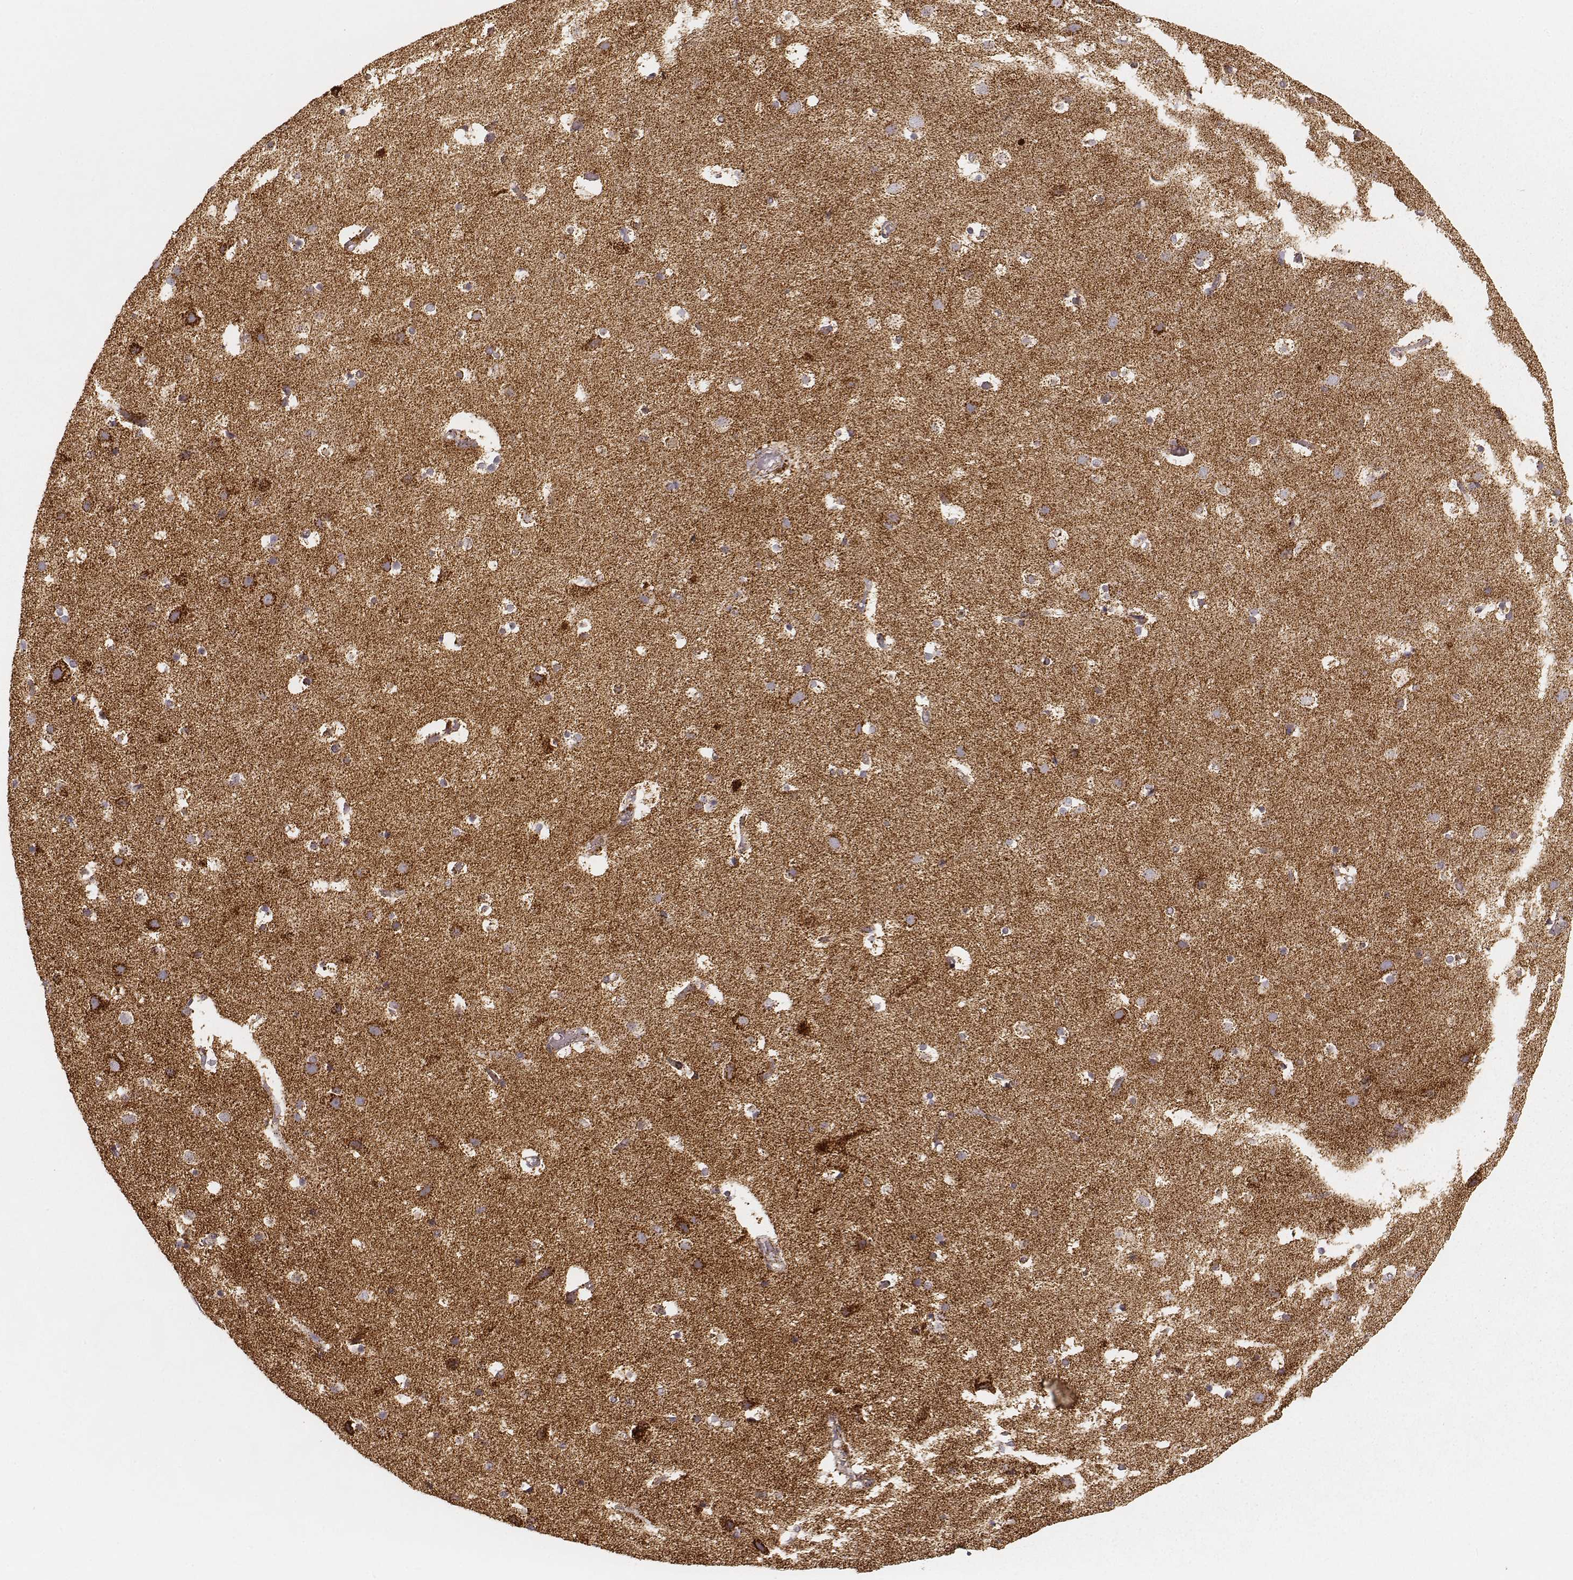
{"staining": {"intensity": "moderate", "quantity": "25%-75%", "location": "cytoplasmic/membranous"}, "tissue": "cerebral cortex", "cell_type": "Endothelial cells", "image_type": "normal", "snomed": [{"axis": "morphology", "description": "Normal tissue, NOS"}, {"axis": "topography", "description": "Cerebral cortex"}], "caption": "The histopathology image exhibits staining of unremarkable cerebral cortex, revealing moderate cytoplasmic/membranous protein expression (brown color) within endothelial cells. The staining is performed using DAB (3,3'-diaminobenzidine) brown chromogen to label protein expression. The nuclei are counter-stained blue using hematoxylin.", "gene": "CS", "patient": {"sex": "female", "age": 52}}